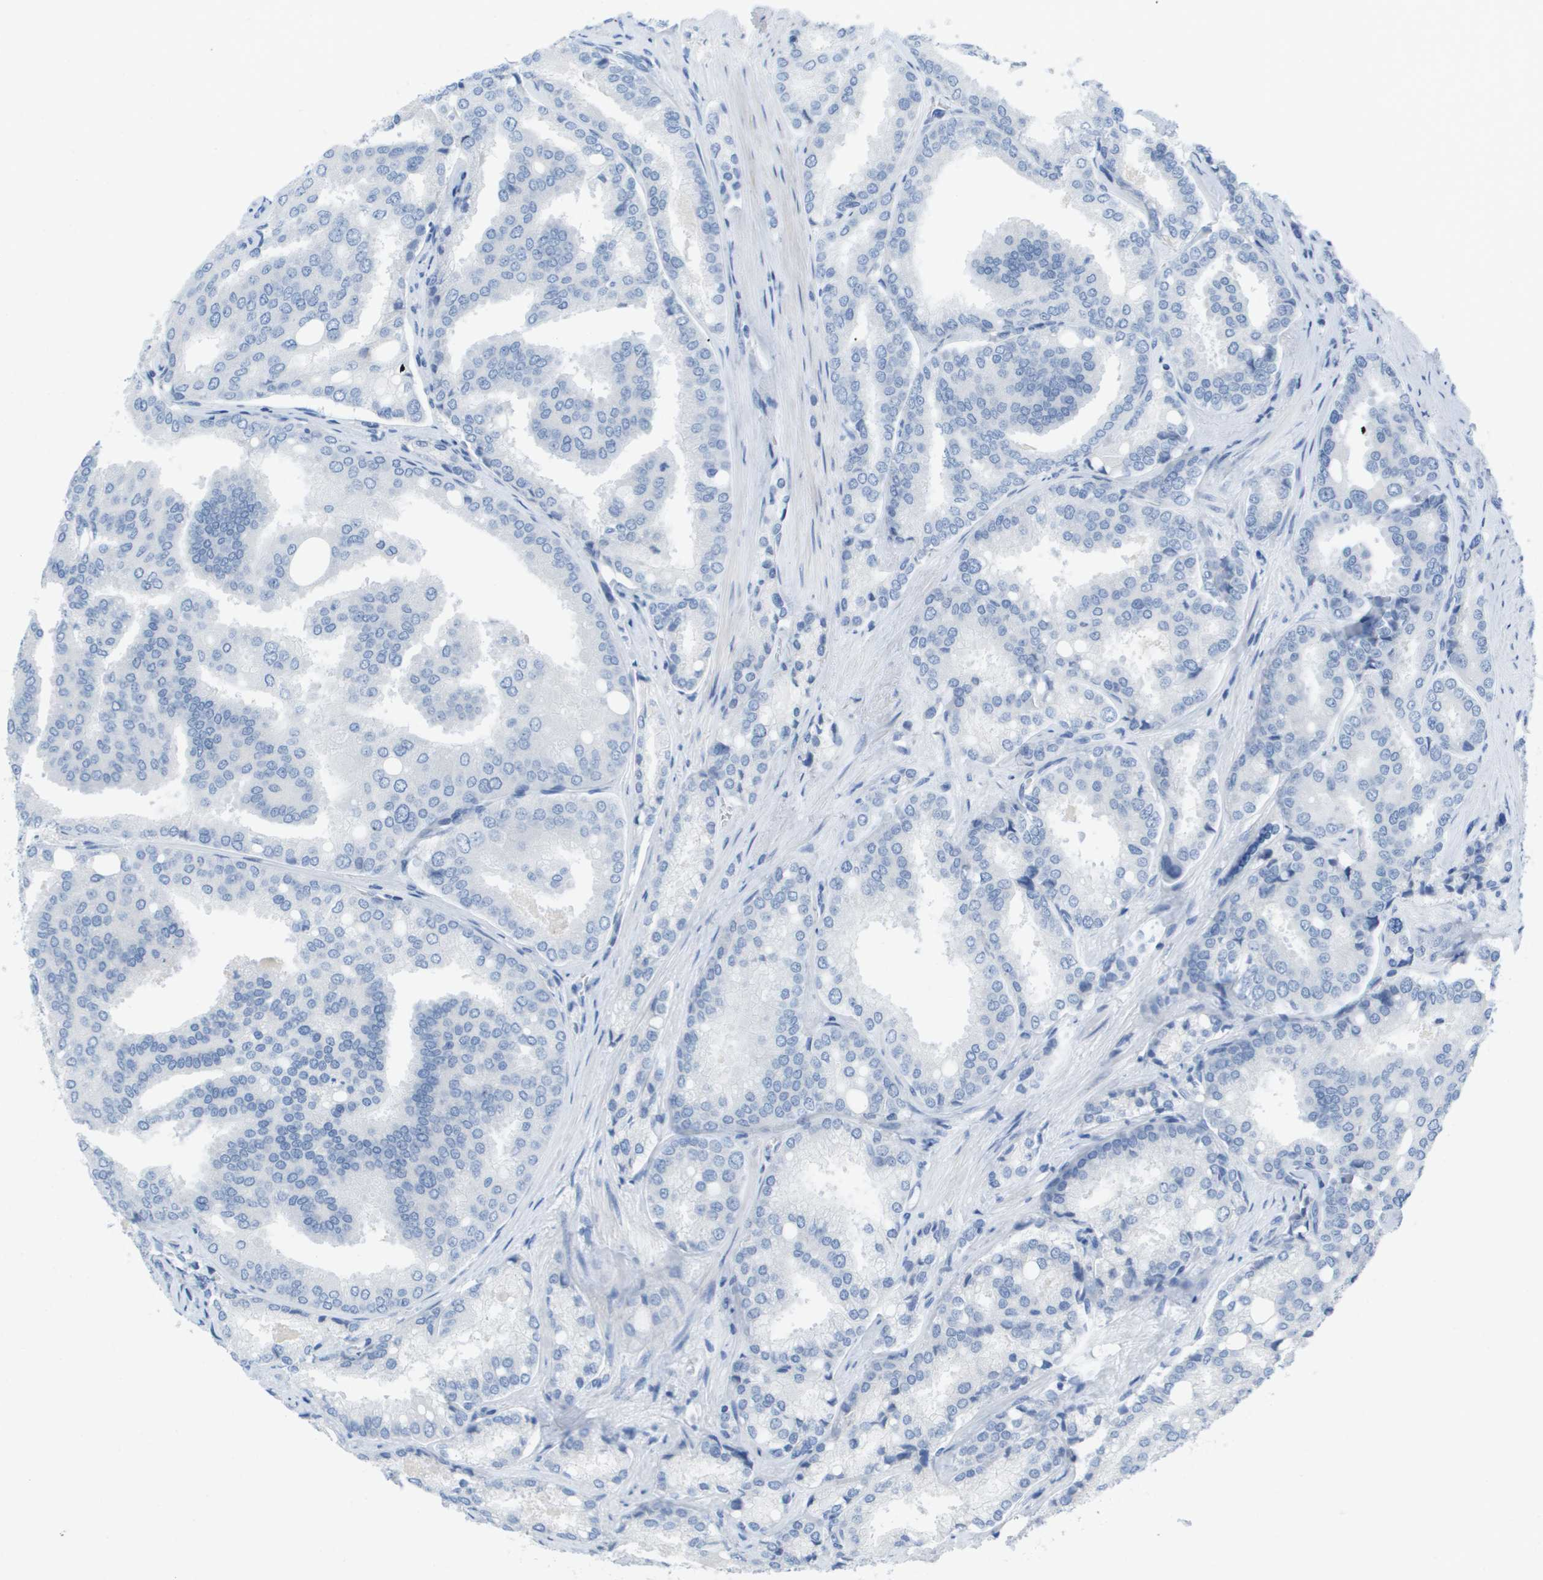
{"staining": {"intensity": "negative", "quantity": "none", "location": "none"}, "tissue": "prostate cancer", "cell_type": "Tumor cells", "image_type": "cancer", "snomed": [{"axis": "morphology", "description": "Adenocarcinoma, High grade"}, {"axis": "topography", "description": "Prostate"}], "caption": "This is an IHC histopathology image of adenocarcinoma (high-grade) (prostate). There is no positivity in tumor cells.", "gene": "GPR18", "patient": {"sex": "male", "age": 50}}